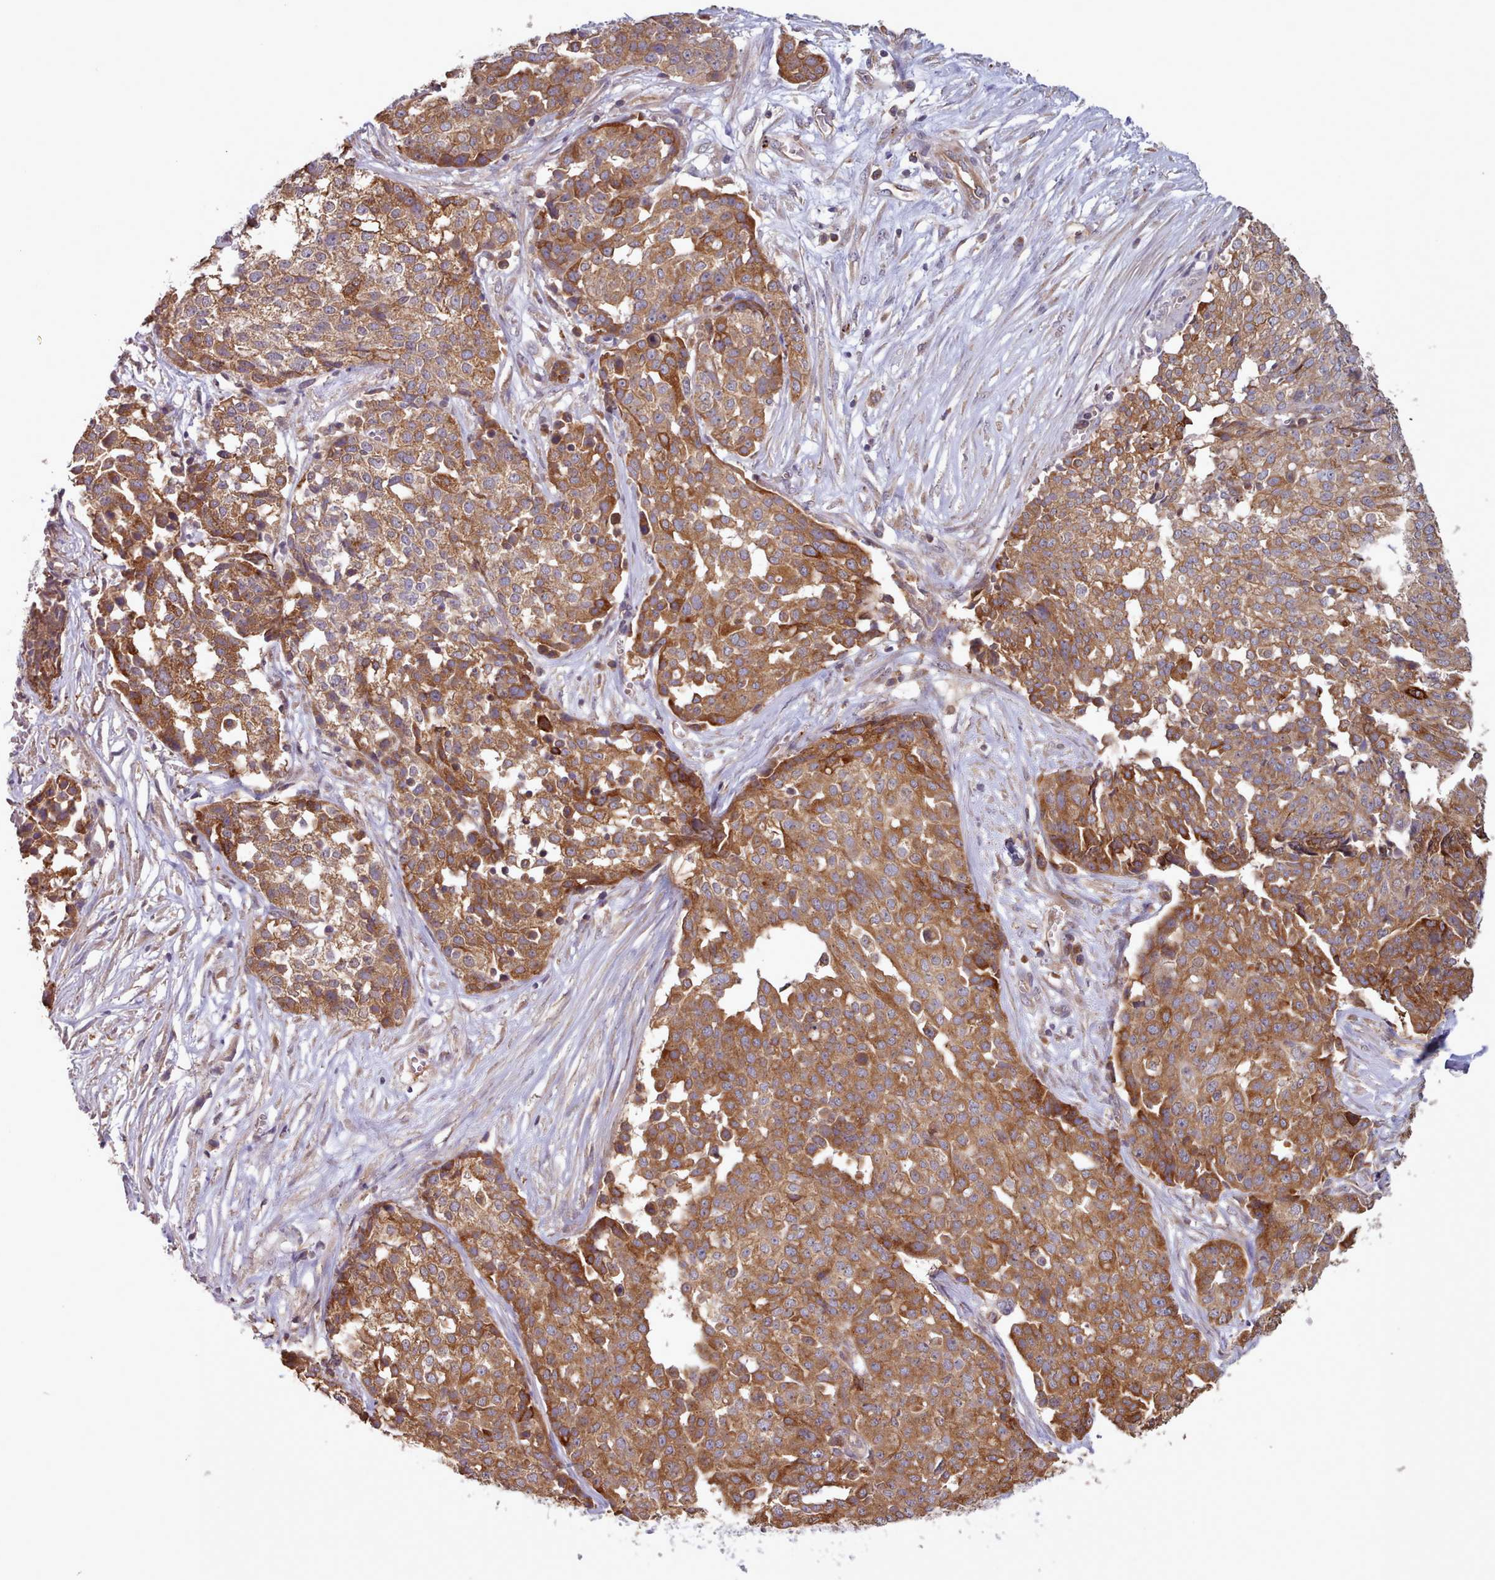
{"staining": {"intensity": "strong", "quantity": ">75%", "location": "cytoplasmic/membranous"}, "tissue": "ovarian cancer", "cell_type": "Tumor cells", "image_type": "cancer", "snomed": [{"axis": "morphology", "description": "Cystadenocarcinoma, serous, NOS"}, {"axis": "topography", "description": "Soft tissue"}, {"axis": "topography", "description": "Ovary"}], "caption": "A histopathology image of human ovarian cancer stained for a protein shows strong cytoplasmic/membranous brown staining in tumor cells.", "gene": "CRYBG1", "patient": {"sex": "female", "age": 57}}